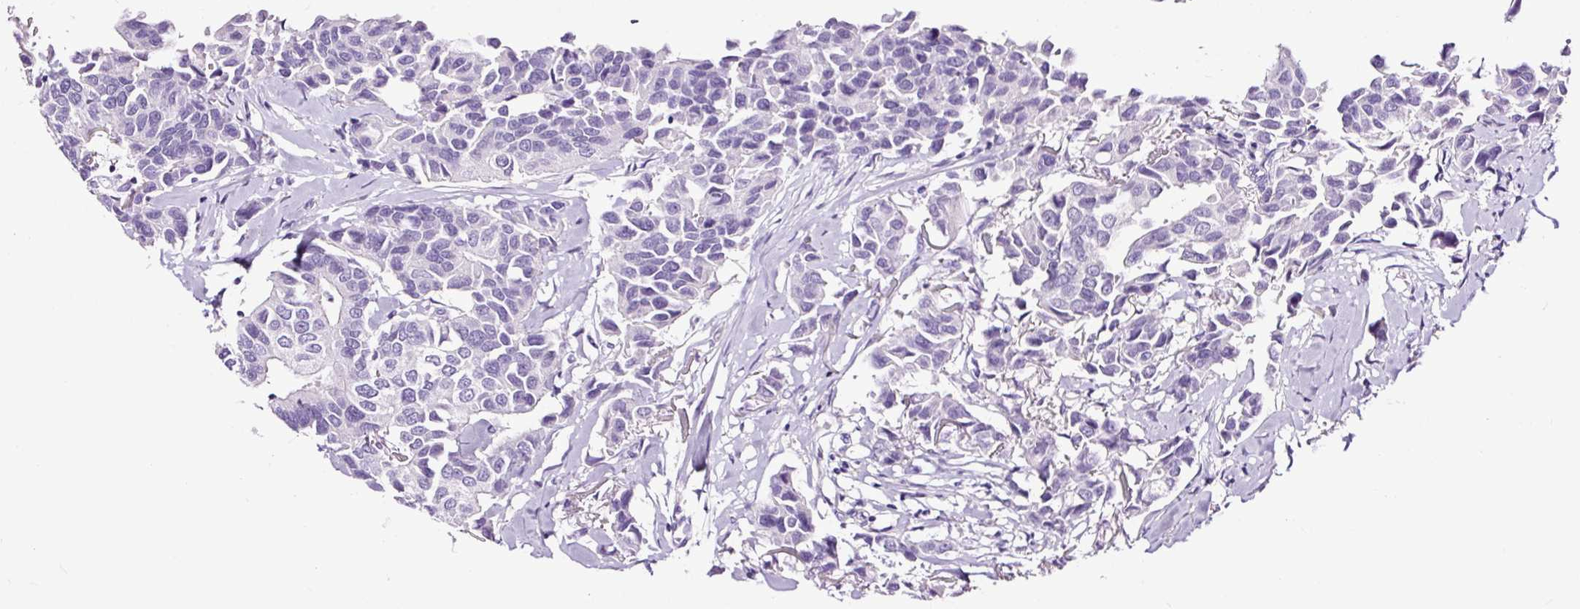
{"staining": {"intensity": "negative", "quantity": "none", "location": "none"}, "tissue": "breast cancer", "cell_type": "Tumor cells", "image_type": "cancer", "snomed": [{"axis": "morphology", "description": "Duct carcinoma"}, {"axis": "topography", "description": "Breast"}], "caption": "The IHC photomicrograph has no significant positivity in tumor cells of breast cancer (infiltrating ductal carcinoma) tissue.", "gene": "SLC7A8", "patient": {"sex": "female", "age": 80}}